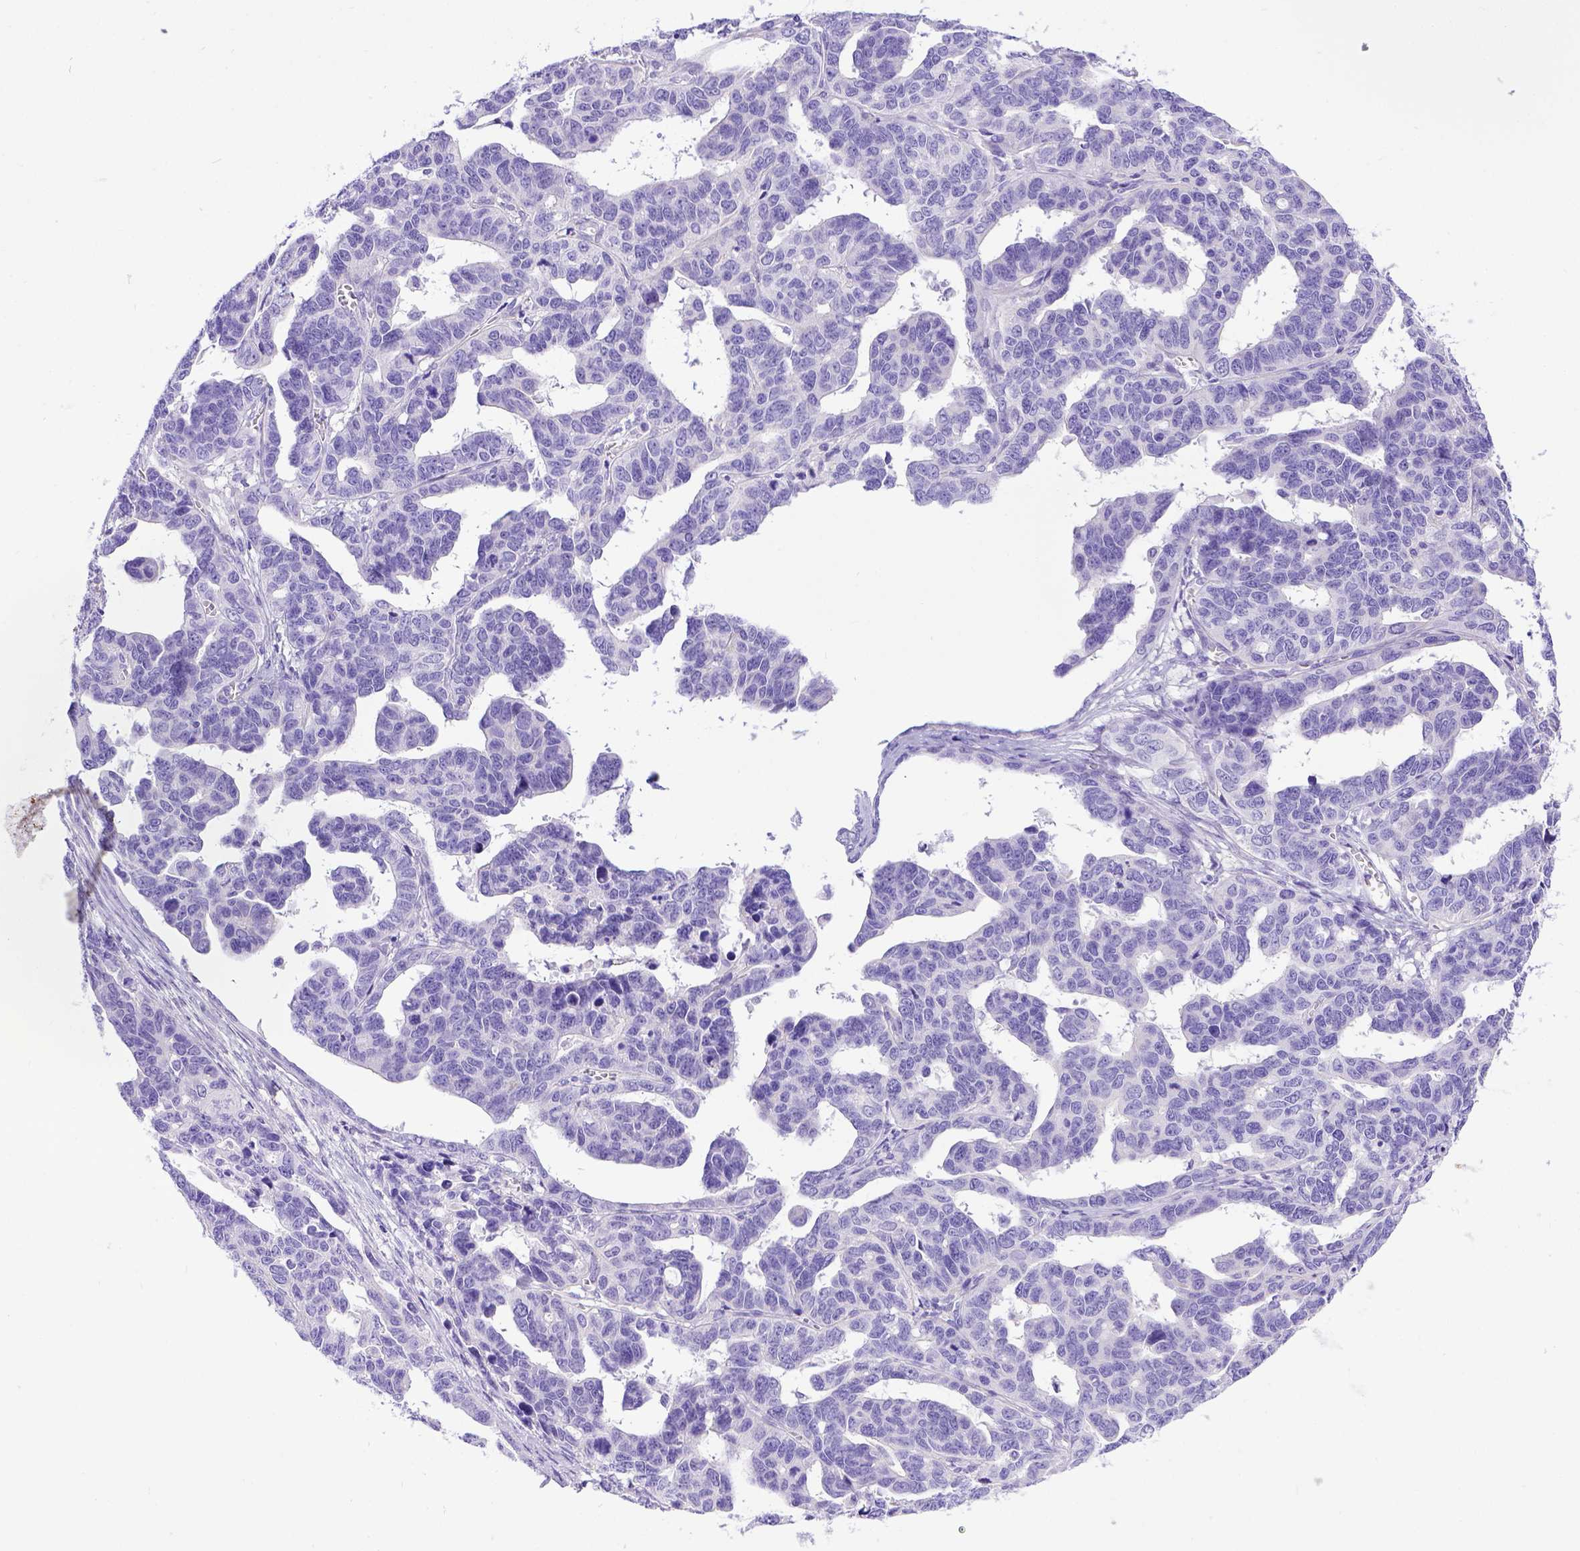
{"staining": {"intensity": "negative", "quantity": "none", "location": "none"}, "tissue": "ovarian cancer", "cell_type": "Tumor cells", "image_type": "cancer", "snomed": [{"axis": "morphology", "description": "Cystadenocarcinoma, serous, NOS"}, {"axis": "topography", "description": "Ovary"}], "caption": "DAB immunohistochemical staining of ovarian cancer (serous cystadenocarcinoma) shows no significant staining in tumor cells.", "gene": "LRRC18", "patient": {"sex": "female", "age": 69}}